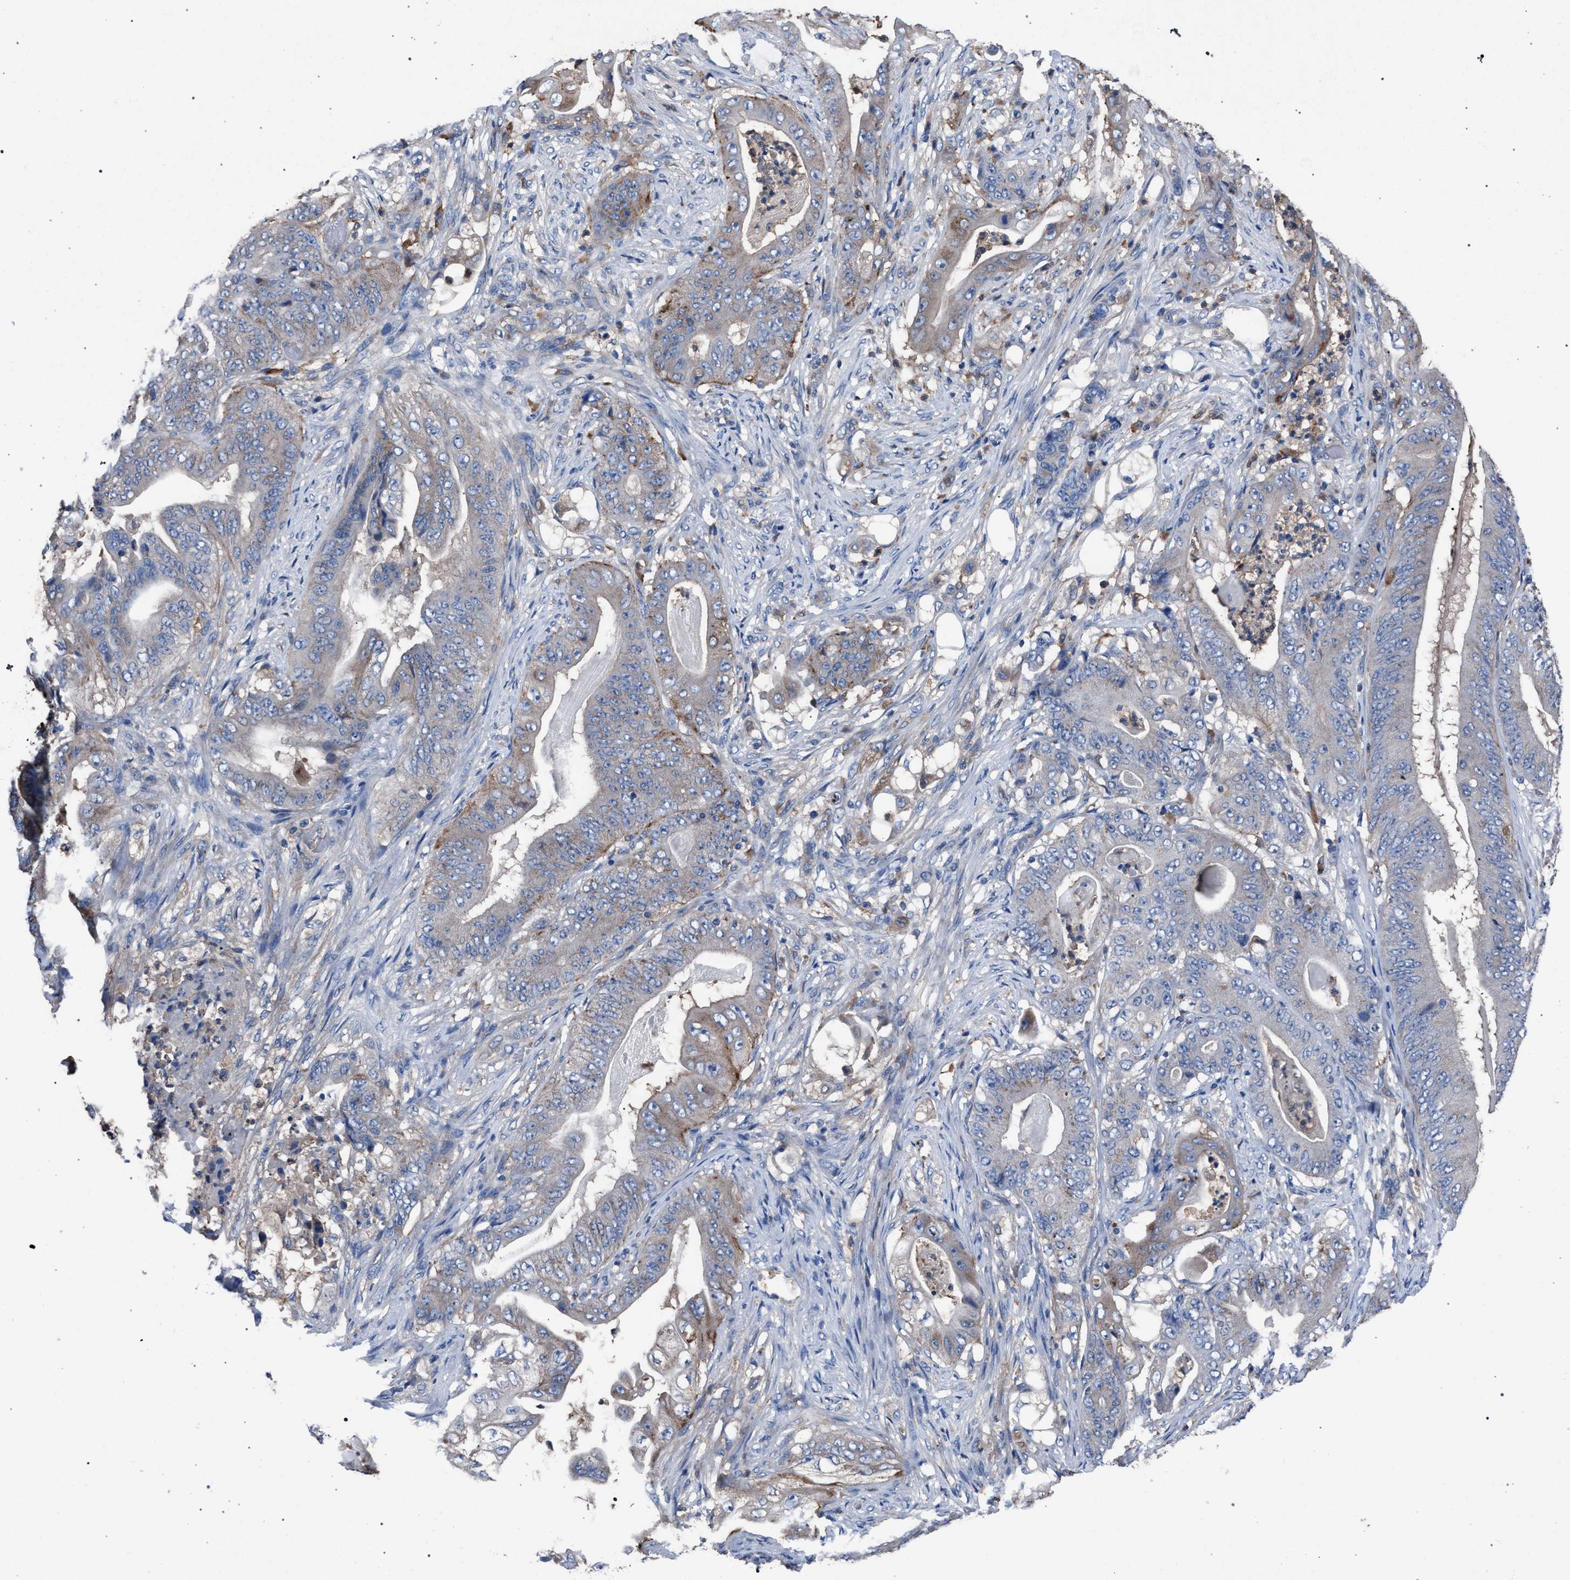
{"staining": {"intensity": "moderate", "quantity": "<25%", "location": "cytoplasmic/membranous"}, "tissue": "stomach cancer", "cell_type": "Tumor cells", "image_type": "cancer", "snomed": [{"axis": "morphology", "description": "Adenocarcinoma, NOS"}, {"axis": "topography", "description": "Stomach"}], "caption": "Stomach adenocarcinoma was stained to show a protein in brown. There is low levels of moderate cytoplasmic/membranous staining in about <25% of tumor cells.", "gene": "ATP6V0A1", "patient": {"sex": "female", "age": 73}}